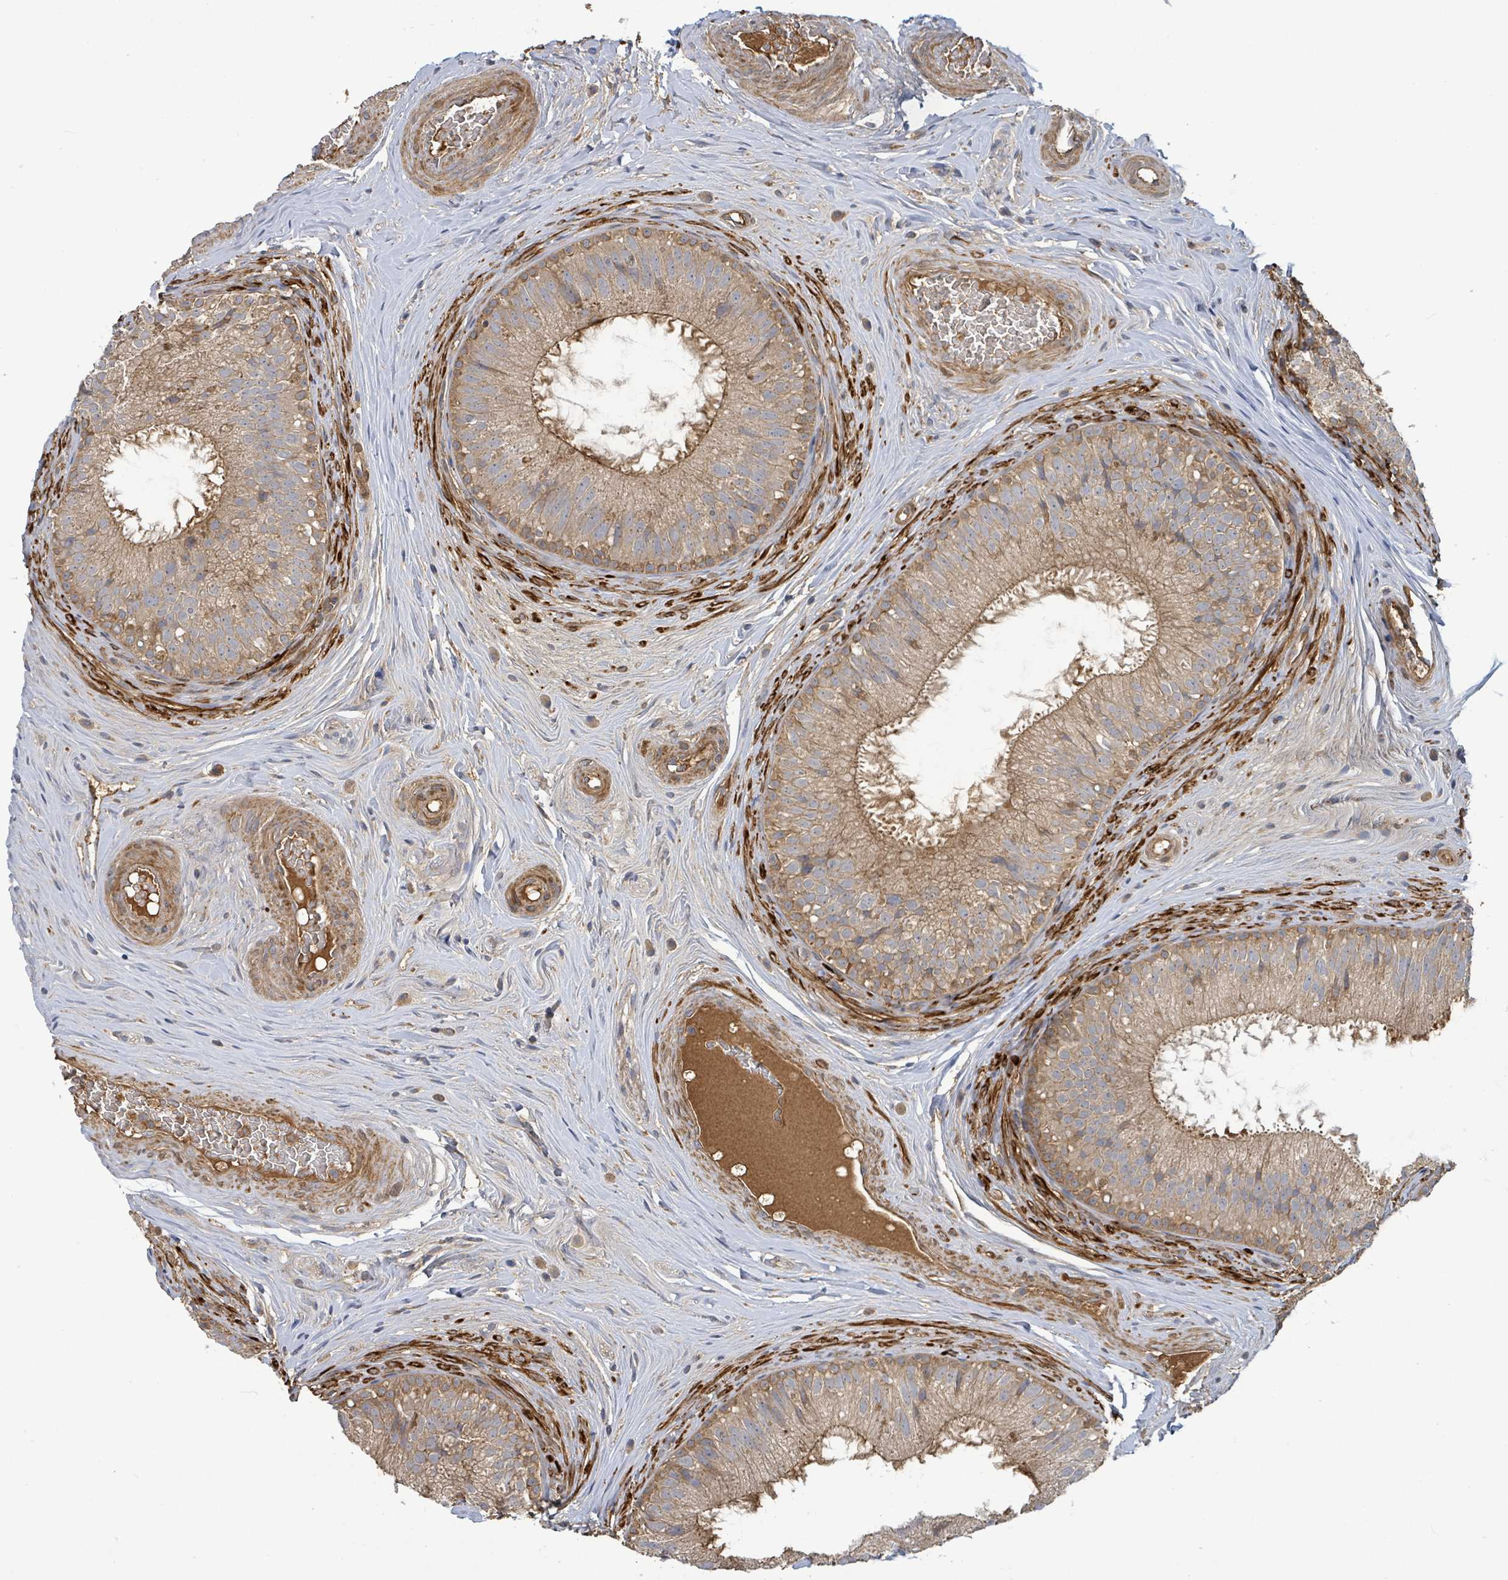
{"staining": {"intensity": "moderate", "quantity": ">75%", "location": "cytoplasmic/membranous"}, "tissue": "epididymis", "cell_type": "Glandular cells", "image_type": "normal", "snomed": [{"axis": "morphology", "description": "Normal tissue, NOS"}, {"axis": "topography", "description": "Epididymis"}], "caption": "IHC of unremarkable human epididymis demonstrates medium levels of moderate cytoplasmic/membranous expression in approximately >75% of glandular cells.", "gene": "STARD4", "patient": {"sex": "male", "age": 34}}